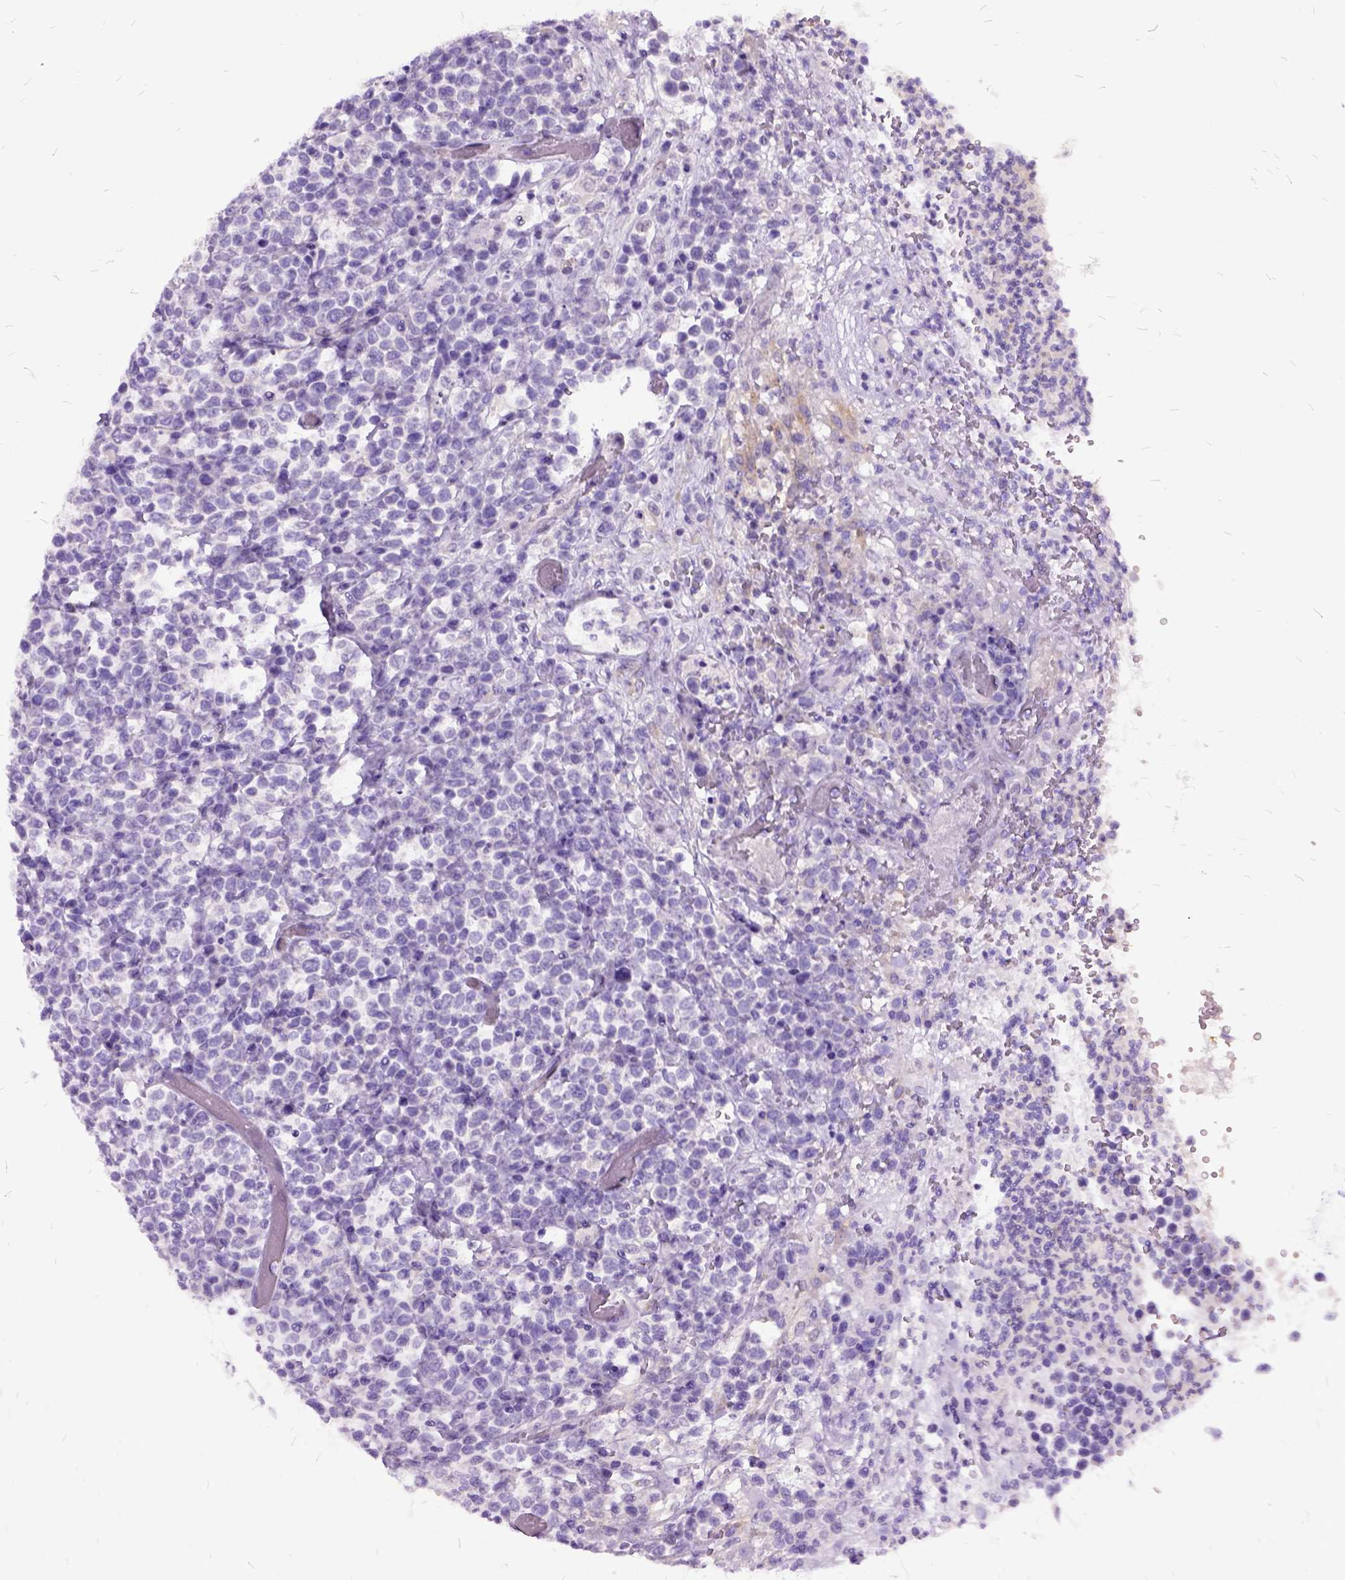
{"staining": {"intensity": "negative", "quantity": "none", "location": "none"}, "tissue": "lymphoma", "cell_type": "Tumor cells", "image_type": "cancer", "snomed": [{"axis": "morphology", "description": "Malignant lymphoma, non-Hodgkin's type, High grade"}, {"axis": "topography", "description": "Soft tissue"}], "caption": "DAB immunohistochemical staining of lymphoma demonstrates no significant expression in tumor cells. The staining was performed using DAB (3,3'-diaminobenzidine) to visualize the protein expression in brown, while the nuclei were stained in blue with hematoxylin (Magnification: 20x).", "gene": "MME", "patient": {"sex": "female", "age": 56}}